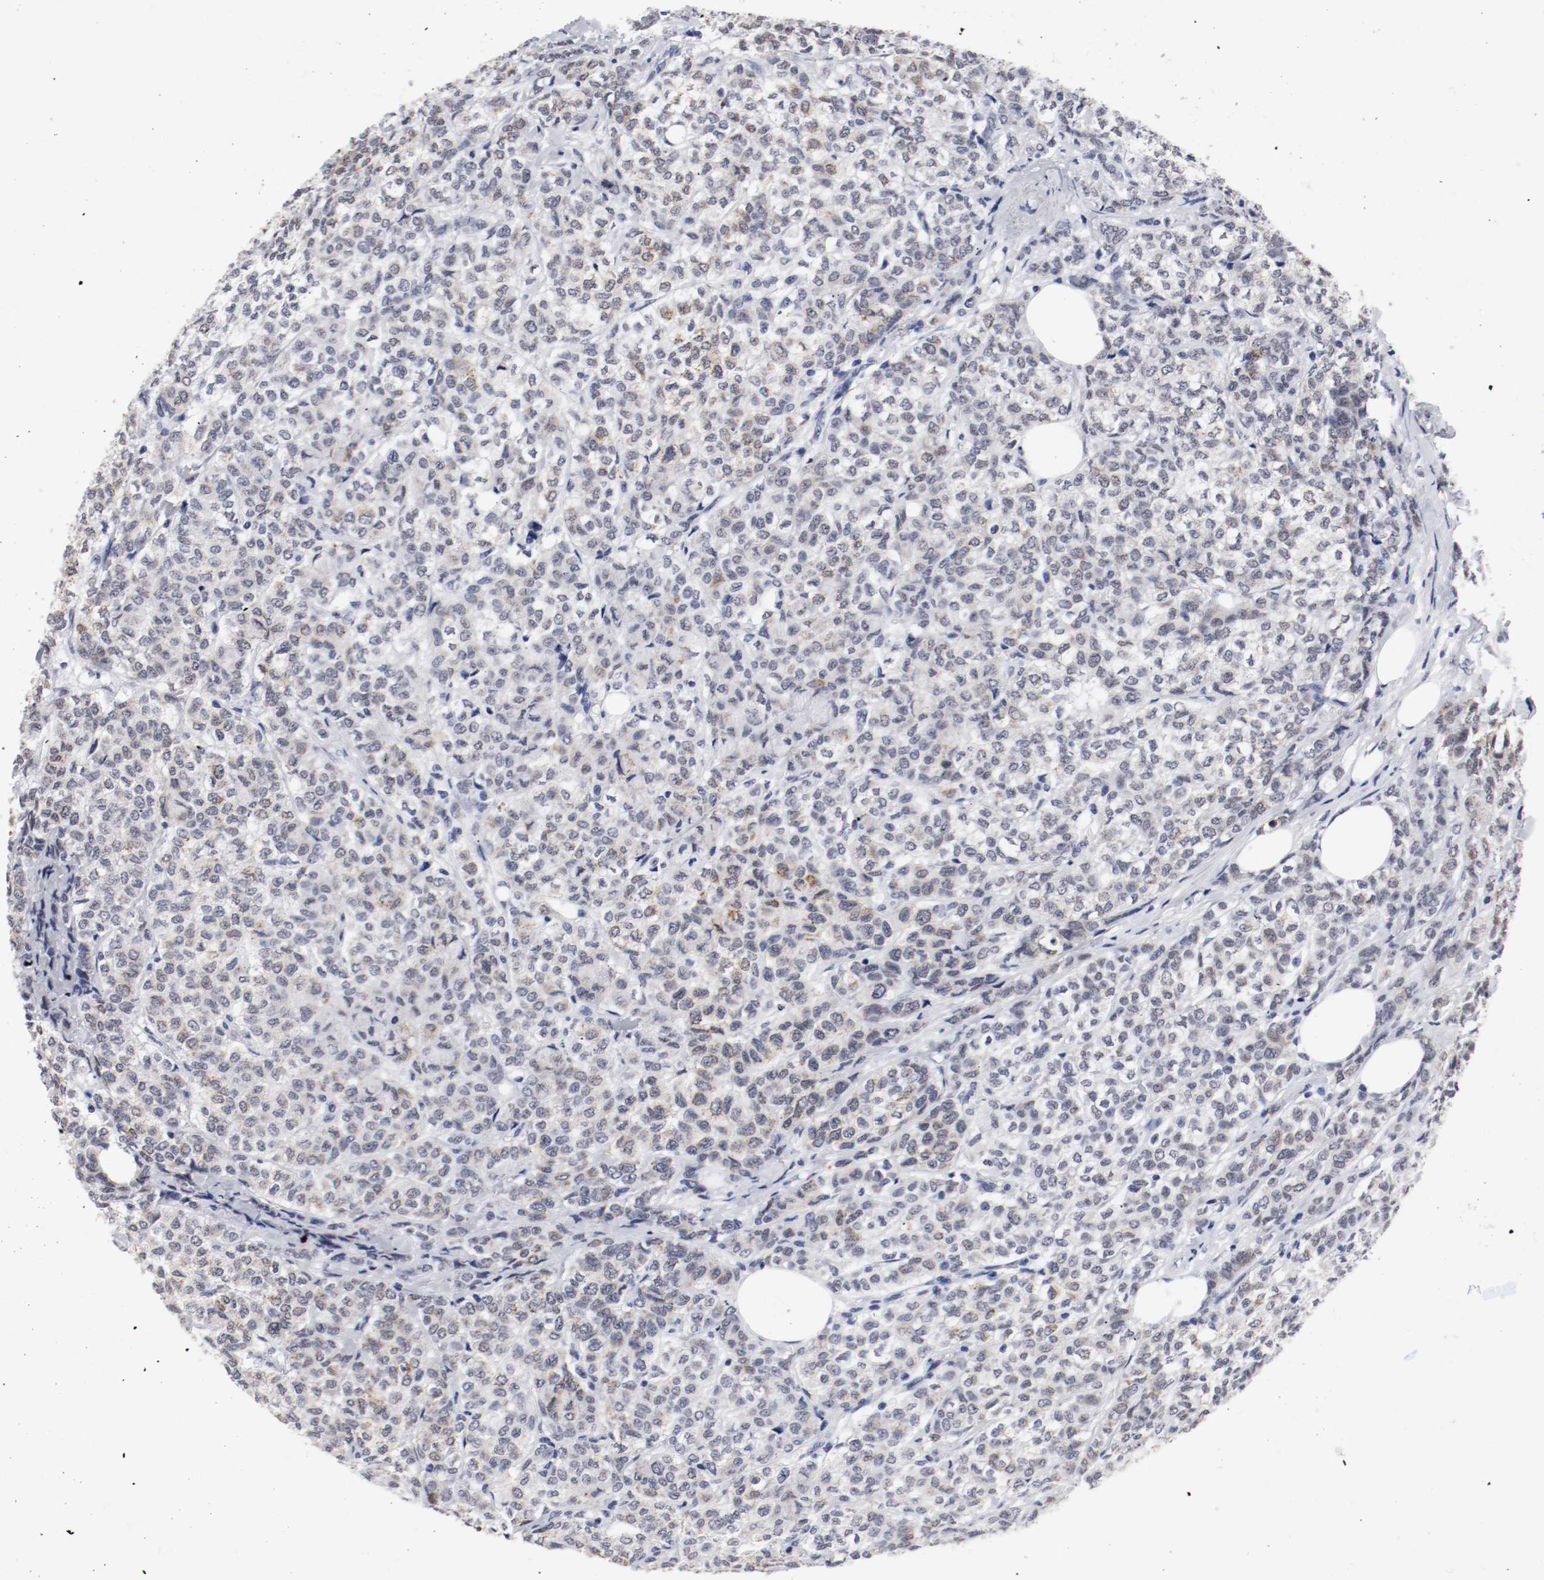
{"staining": {"intensity": "weak", "quantity": "<25%", "location": "cytoplasmic/membranous,nuclear"}, "tissue": "breast cancer", "cell_type": "Tumor cells", "image_type": "cancer", "snomed": [{"axis": "morphology", "description": "Lobular carcinoma"}, {"axis": "topography", "description": "Breast"}], "caption": "IHC photomicrograph of human breast lobular carcinoma stained for a protein (brown), which reveals no staining in tumor cells. (Stains: DAB (3,3'-diaminobenzidine) IHC with hematoxylin counter stain, Microscopy: brightfield microscopy at high magnification).", "gene": "GRHL2", "patient": {"sex": "female", "age": 60}}